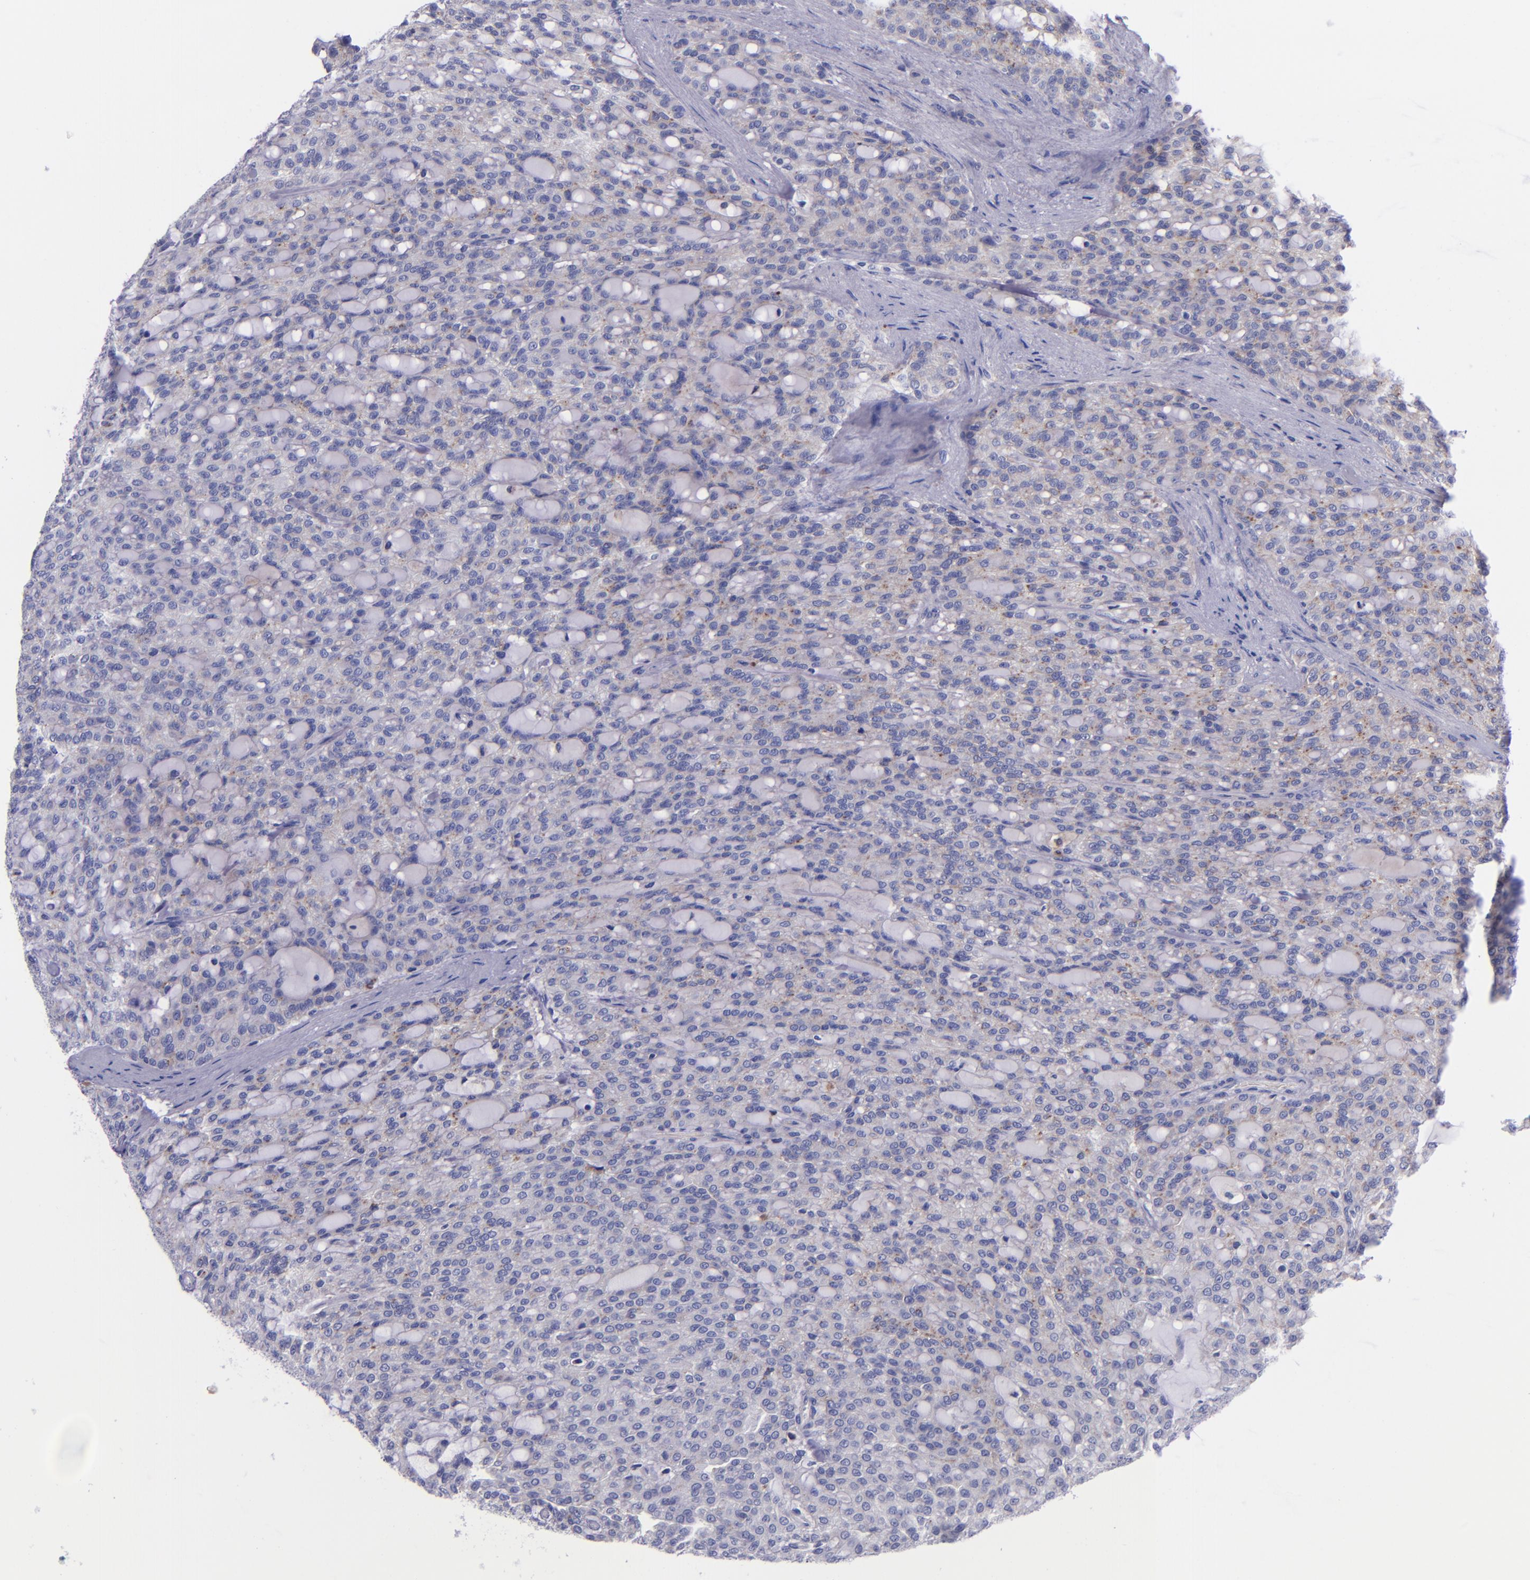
{"staining": {"intensity": "negative", "quantity": "none", "location": "none"}, "tissue": "renal cancer", "cell_type": "Tumor cells", "image_type": "cancer", "snomed": [{"axis": "morphology", "description": "Adenocarcinoma, NOS"}, {"axis": "topography", "description": "Kidney"}], "caption": "Immunohistochemistry micrograph of neoplastic tissue: human renal cancer (adenocarcinoma) stained with DAB exhibits no significant protein staining in tumor cells.", "gene": "IVL", "patient": {"sex": "male", "age": 63}}